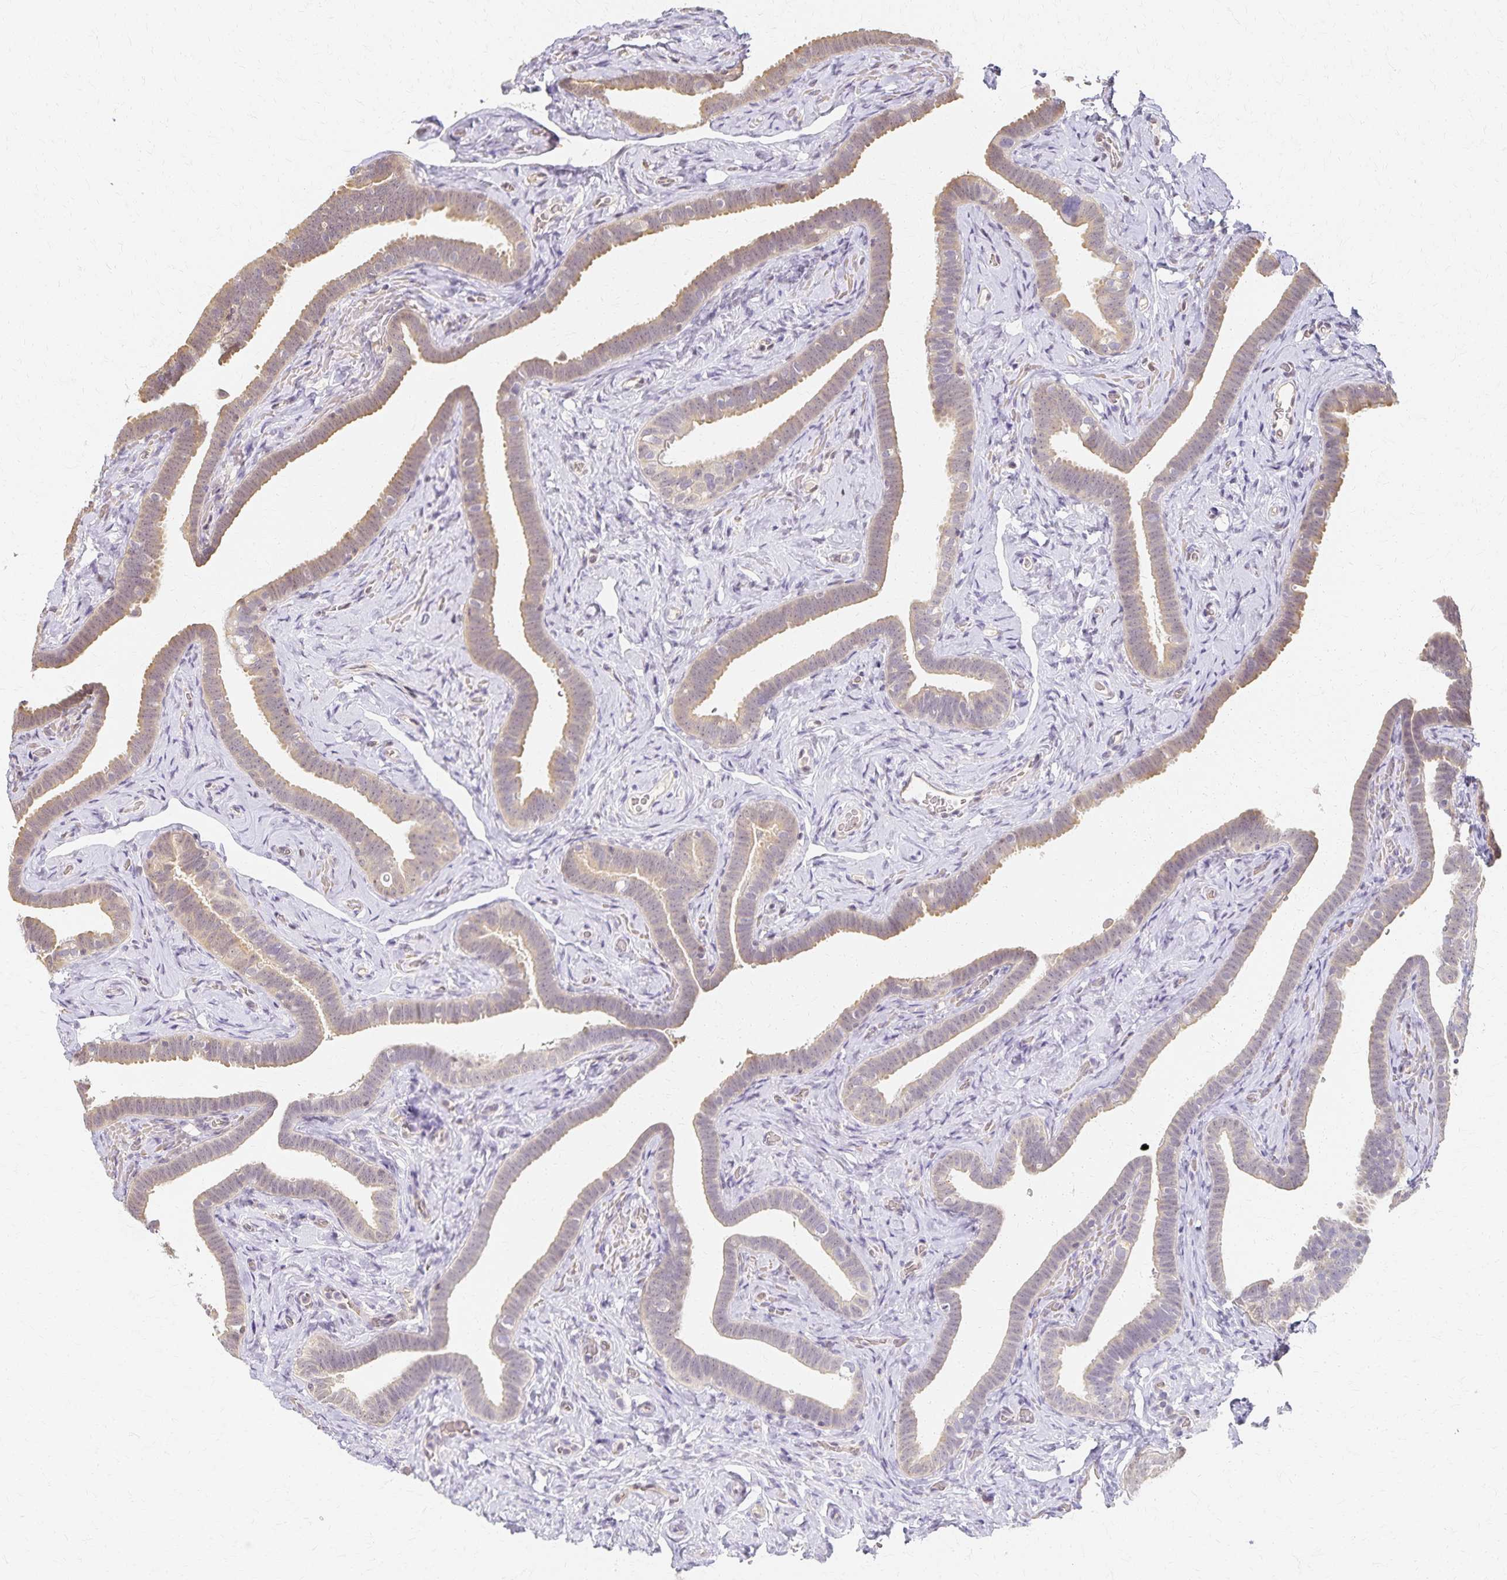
{"staining": {"intensity": "moderate", "quantity": "25%-75%", "location": "cytoplasmic/membranous"}, "tissue": "fallopian tube", "cell_type": "Glandular cells", "image_type": "normal", "snomed": [{"axis": "morphology", "description": "Normal tissue, NOS"}, {"axis": "topography", "description": "Fallopian tube"}], "caption": "Protein expression analysis of unremarkable fallopian tube shows moderate cytoplasmic/membranous positivity in about 25%-75% of glandular cells. The staining was performed using DAB (3,3'-diaminobenzidine), with brown indicating positive protein expression. Nuclei are stained blue with hematoxylin.", "gene": "AZGP1", "patient": {"sex": "female", "age": 69}}